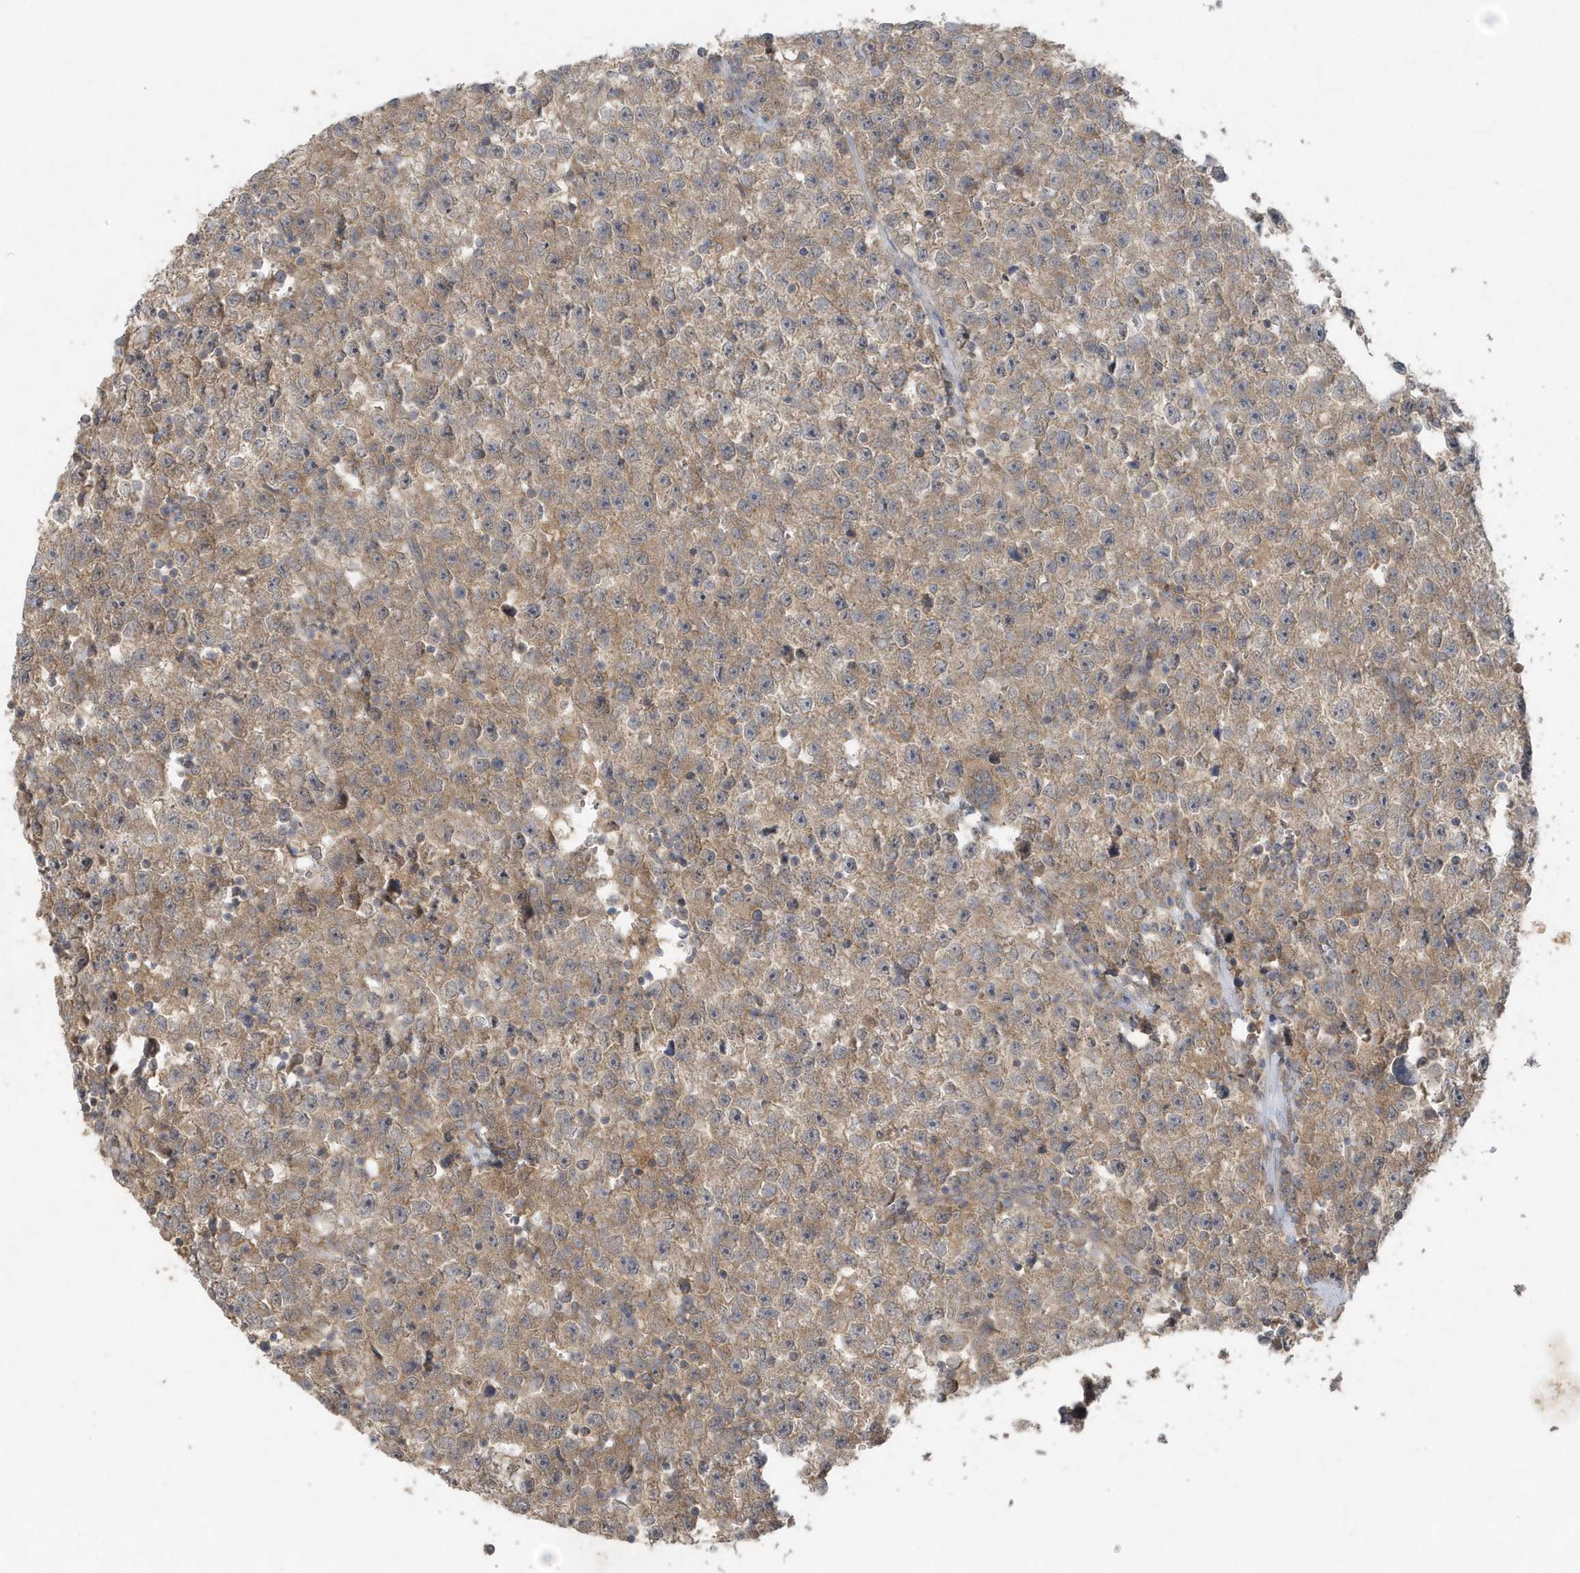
{"staining": {"intensity": "moderate", "quantity": "<25%", "location": "cytoplasmic/membranous"}, "tissue": "testis cancer", "cell_type": "Tumor cells", "image_type": "cancer", "snomed": [{"axis": "morphology", "description": "Seminoma, NOS"}, {"axis": "topography", "description": "Testis"}], "caption": "Immunohistochemistry (IHC) histopathology image of neoplastic tissue: human testis cancer (seminoma) stained using immunohistochemistry (IHC) demonstrates low levels of moderate protein expression localized specifically in the cytoplasmic/membranous of tumor cells, appearing as a cytoplasmic/membranous brown color.", "gene": "C1RL", "patient": {"sex": "male", "age": 22}}